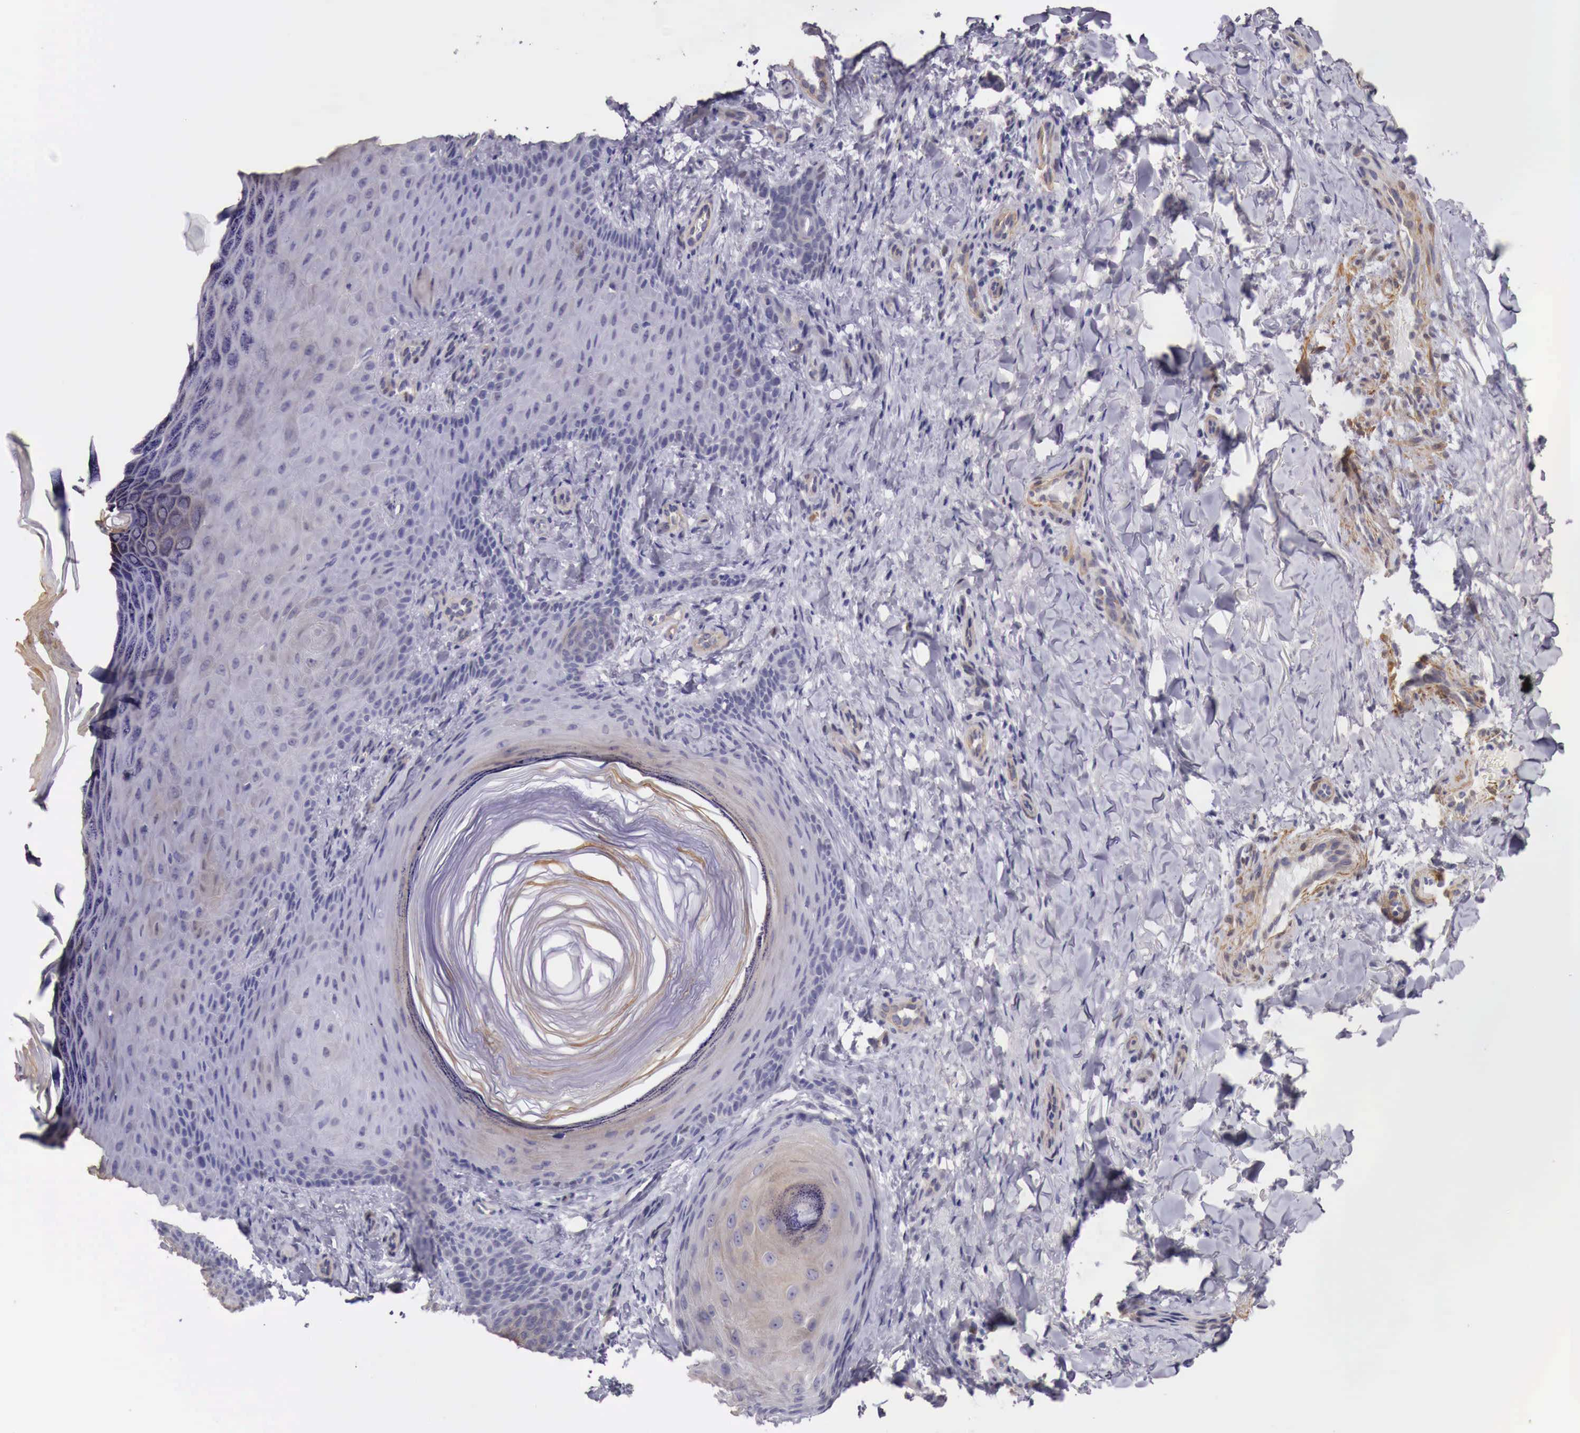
{"staining": {"intensity": "negative", "quantity": "none", "location": "none"}, "tissue": "skin cancer", "cell_type": "Tumor cells", "image_type": "cancer", "snomed": [{"axis": "morphology", "description": "Normal tissue, NOS"}, {"axis": "morphology", "description": "Basal cell carcinoma"}, {"axis": "topography", "description": "Skin"}], "caption": "Human skin cancer (basal cell carcinoma) stained for a protein using immunohistochemistry demonstrates no positivity in tumor cells.", "gene": "ENOX2", "patient": {"sex": "male", "age": 81}}